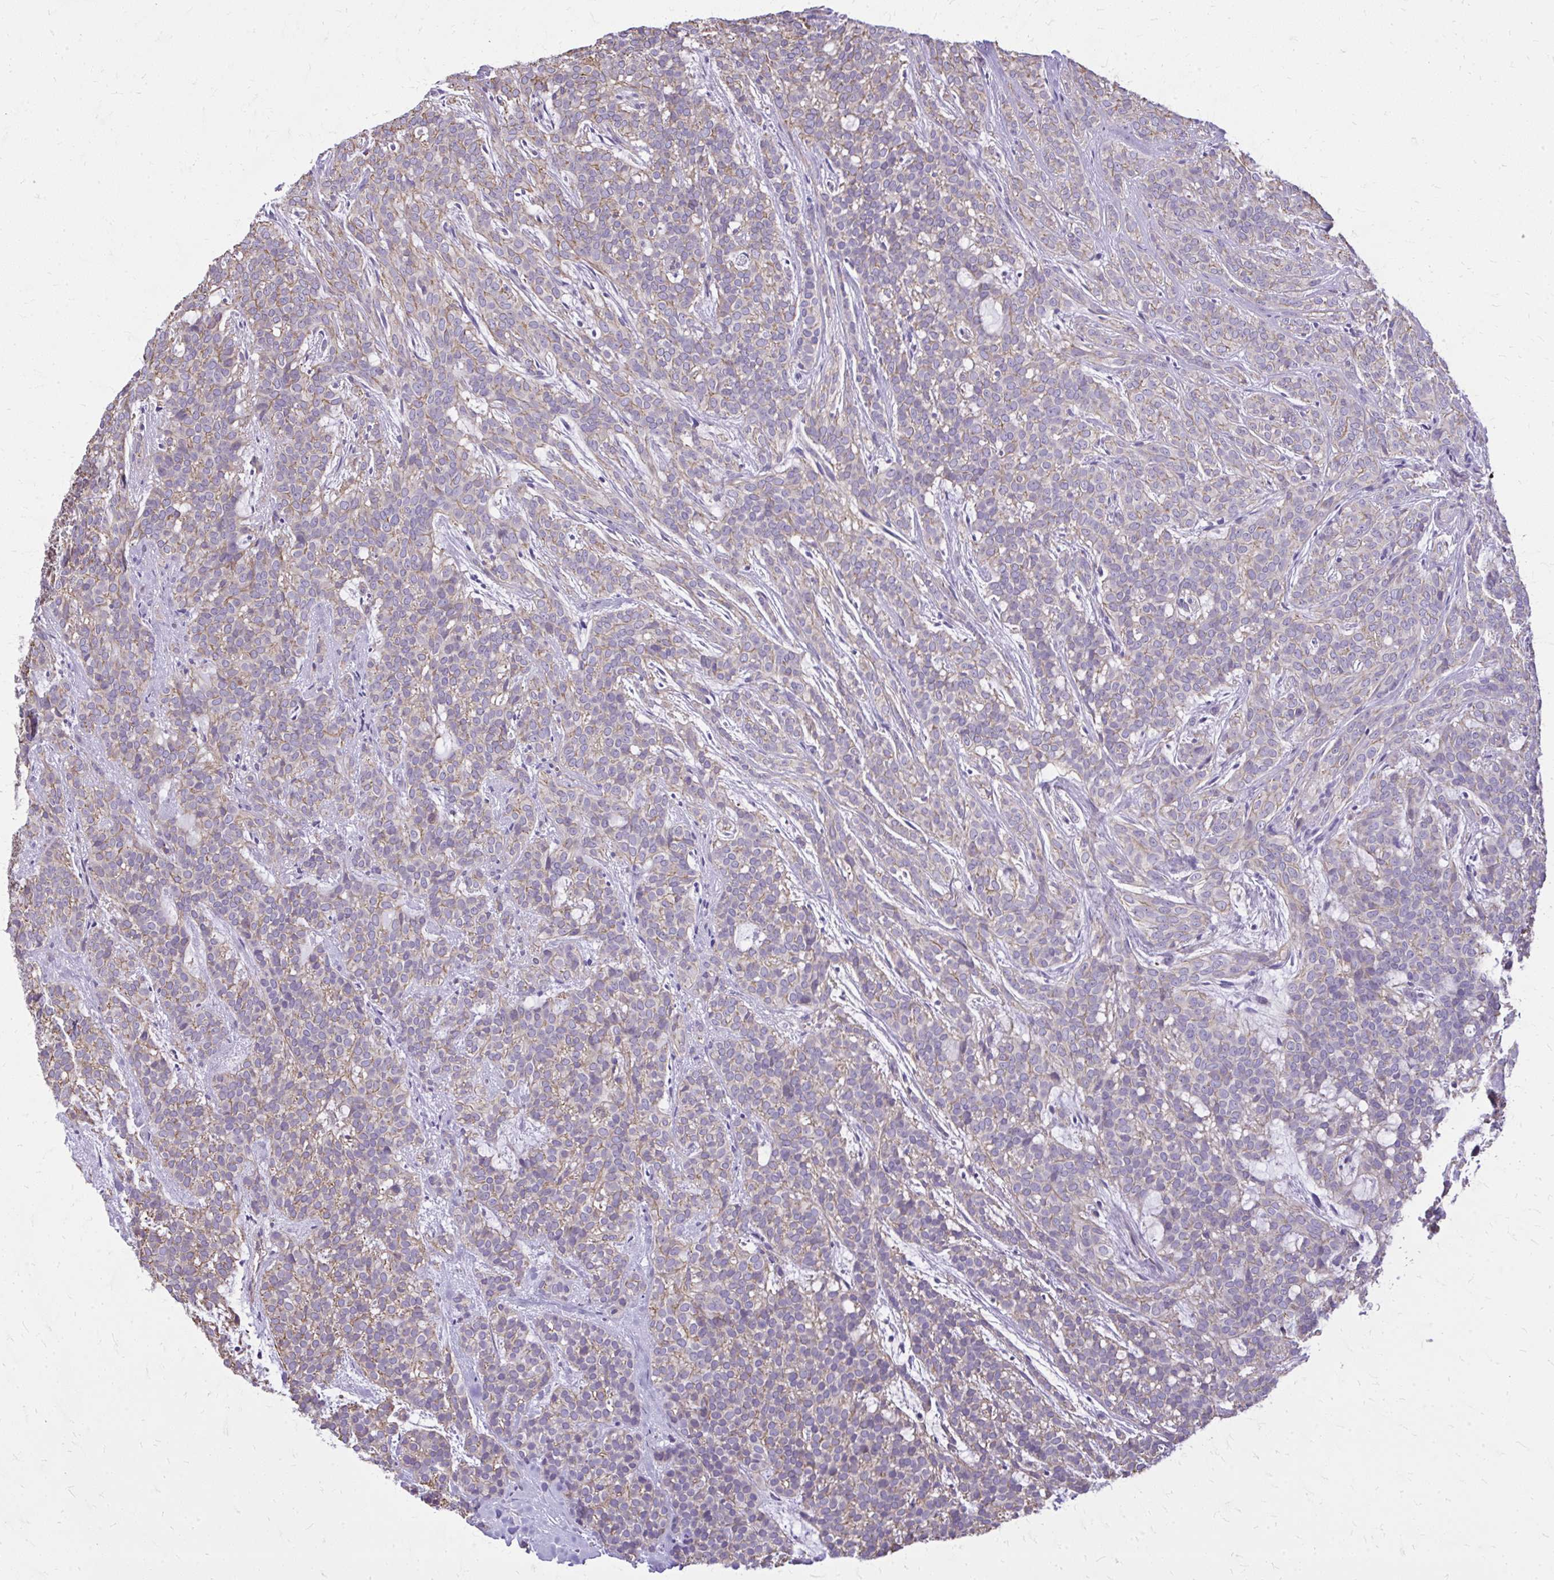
{"staining": {"intensity": "weak", "quantity": "25%-75%", "location": "cytoplasmic/membranous"}, "tissue": "head and neck cancer", "cell_type": "Tumor cells", "image_type": "cancer", "snomed": [{"axis": "morphology", "description": "Normal tissue, NOS"}, {"axis": "morphology", "description": "Adenocarcinoma, NOS"}, {"axis": "topography", "description": "Oral tissue"}, {"axis": "topography", "description": "Head-Neck"}], "caption": "Human head and neck cancer stained with a protein marker displays weak staining in tumor cells.", "gene": "RUNDC3B", "patient": {"sex": "female", "age": 57}}